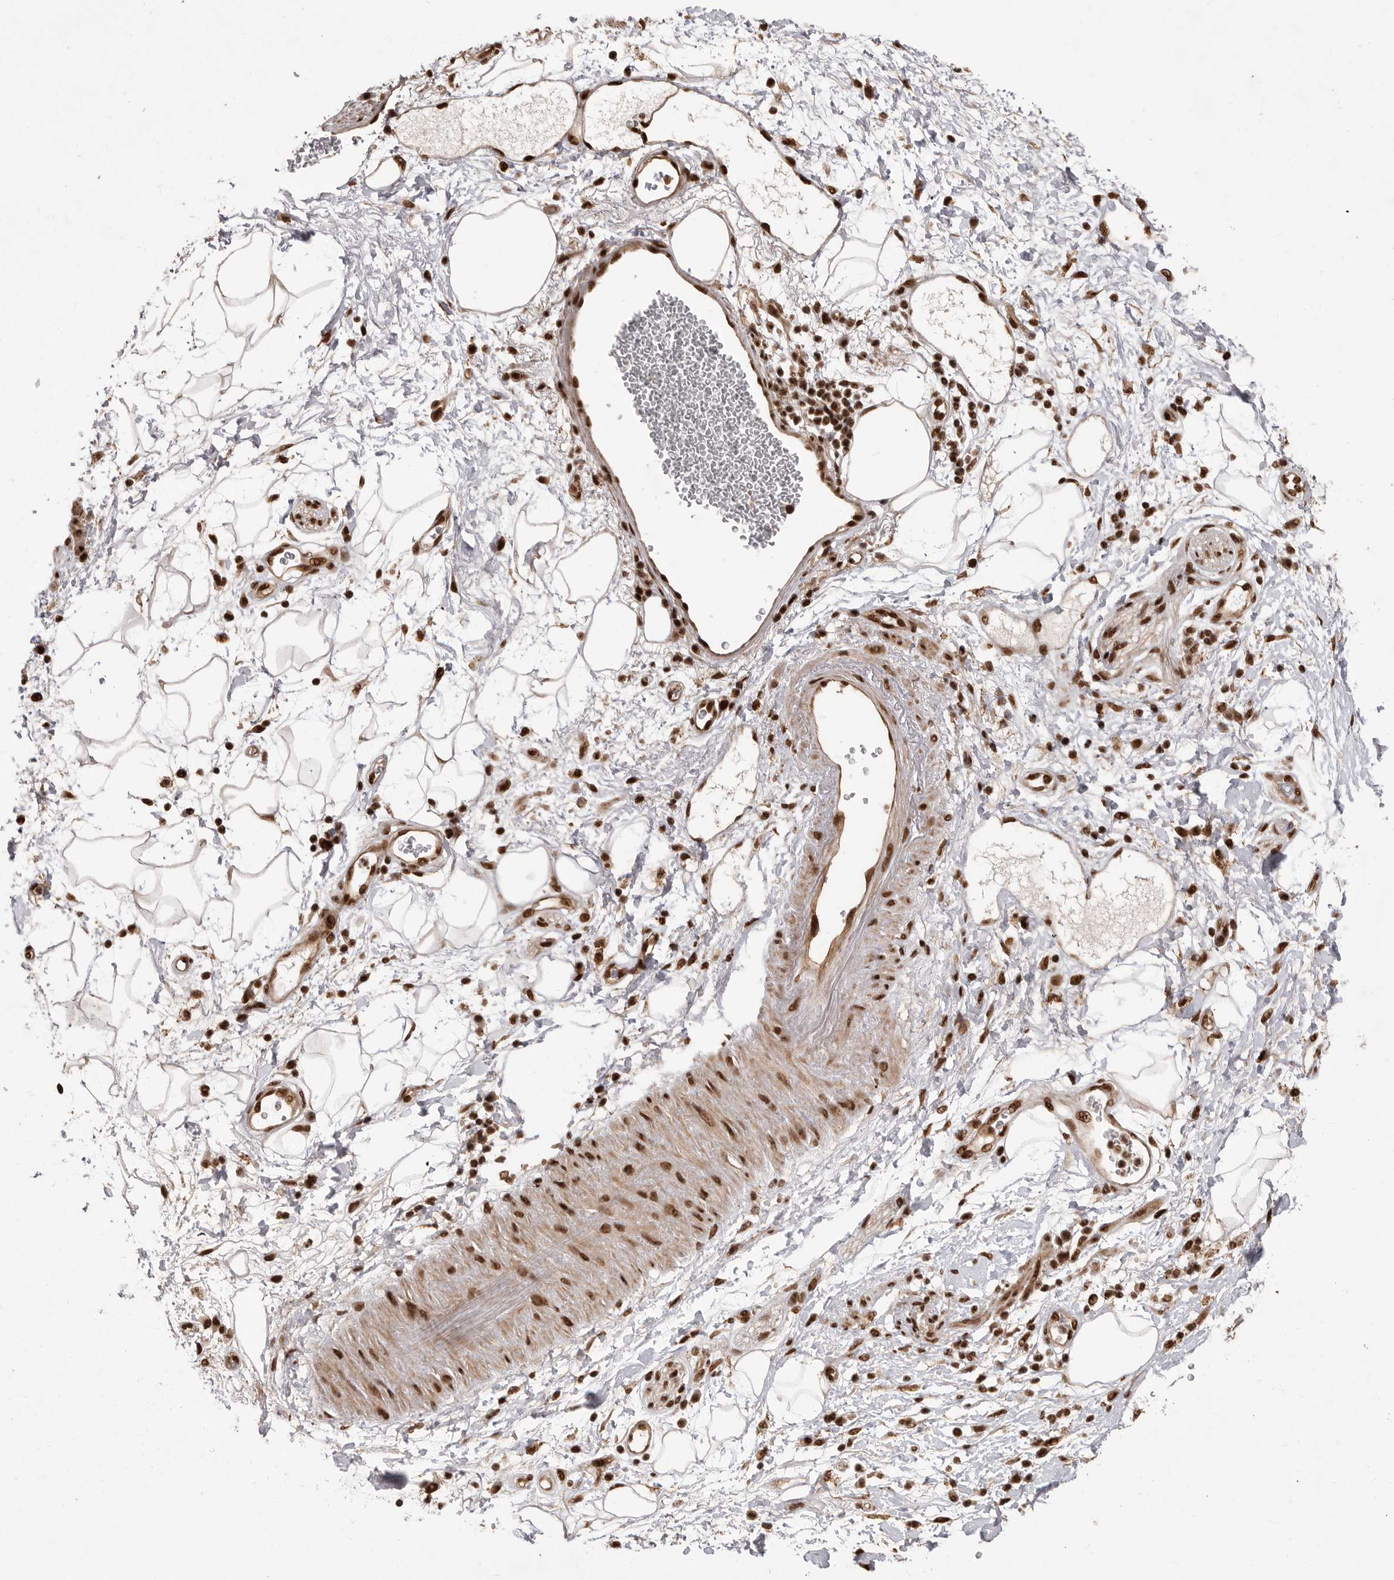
{"staining": {"intensity": "strong", "quantity": "25%-75%", "location": "cytoplasmic/membranous,nuclear"}, "tissue": "adipose tissue", "cell_type": "Adipocytes", "image_type": "normal", "snomed": [{"axis": "morphology", "description": "Normal tissue, NOS"}, {"axis": "morphology", "description": "Adenocarcinoma, NOS"}, {"axis": "topography", "description": "Duodenum"}, {"axis": "topography", "description": "Peripheral nerve tissue"}], "caption": "Immunohistochemistry of benign human adipose tissue shows high levels of strong cytoplasmic/membranous,nuclear staining in approximately 25%-75% of adipocytes. (IHC, brightfield microscopy, high magnification).", "gene": "PPP1R8", "patient": {"sex": "female", "age": 60}}